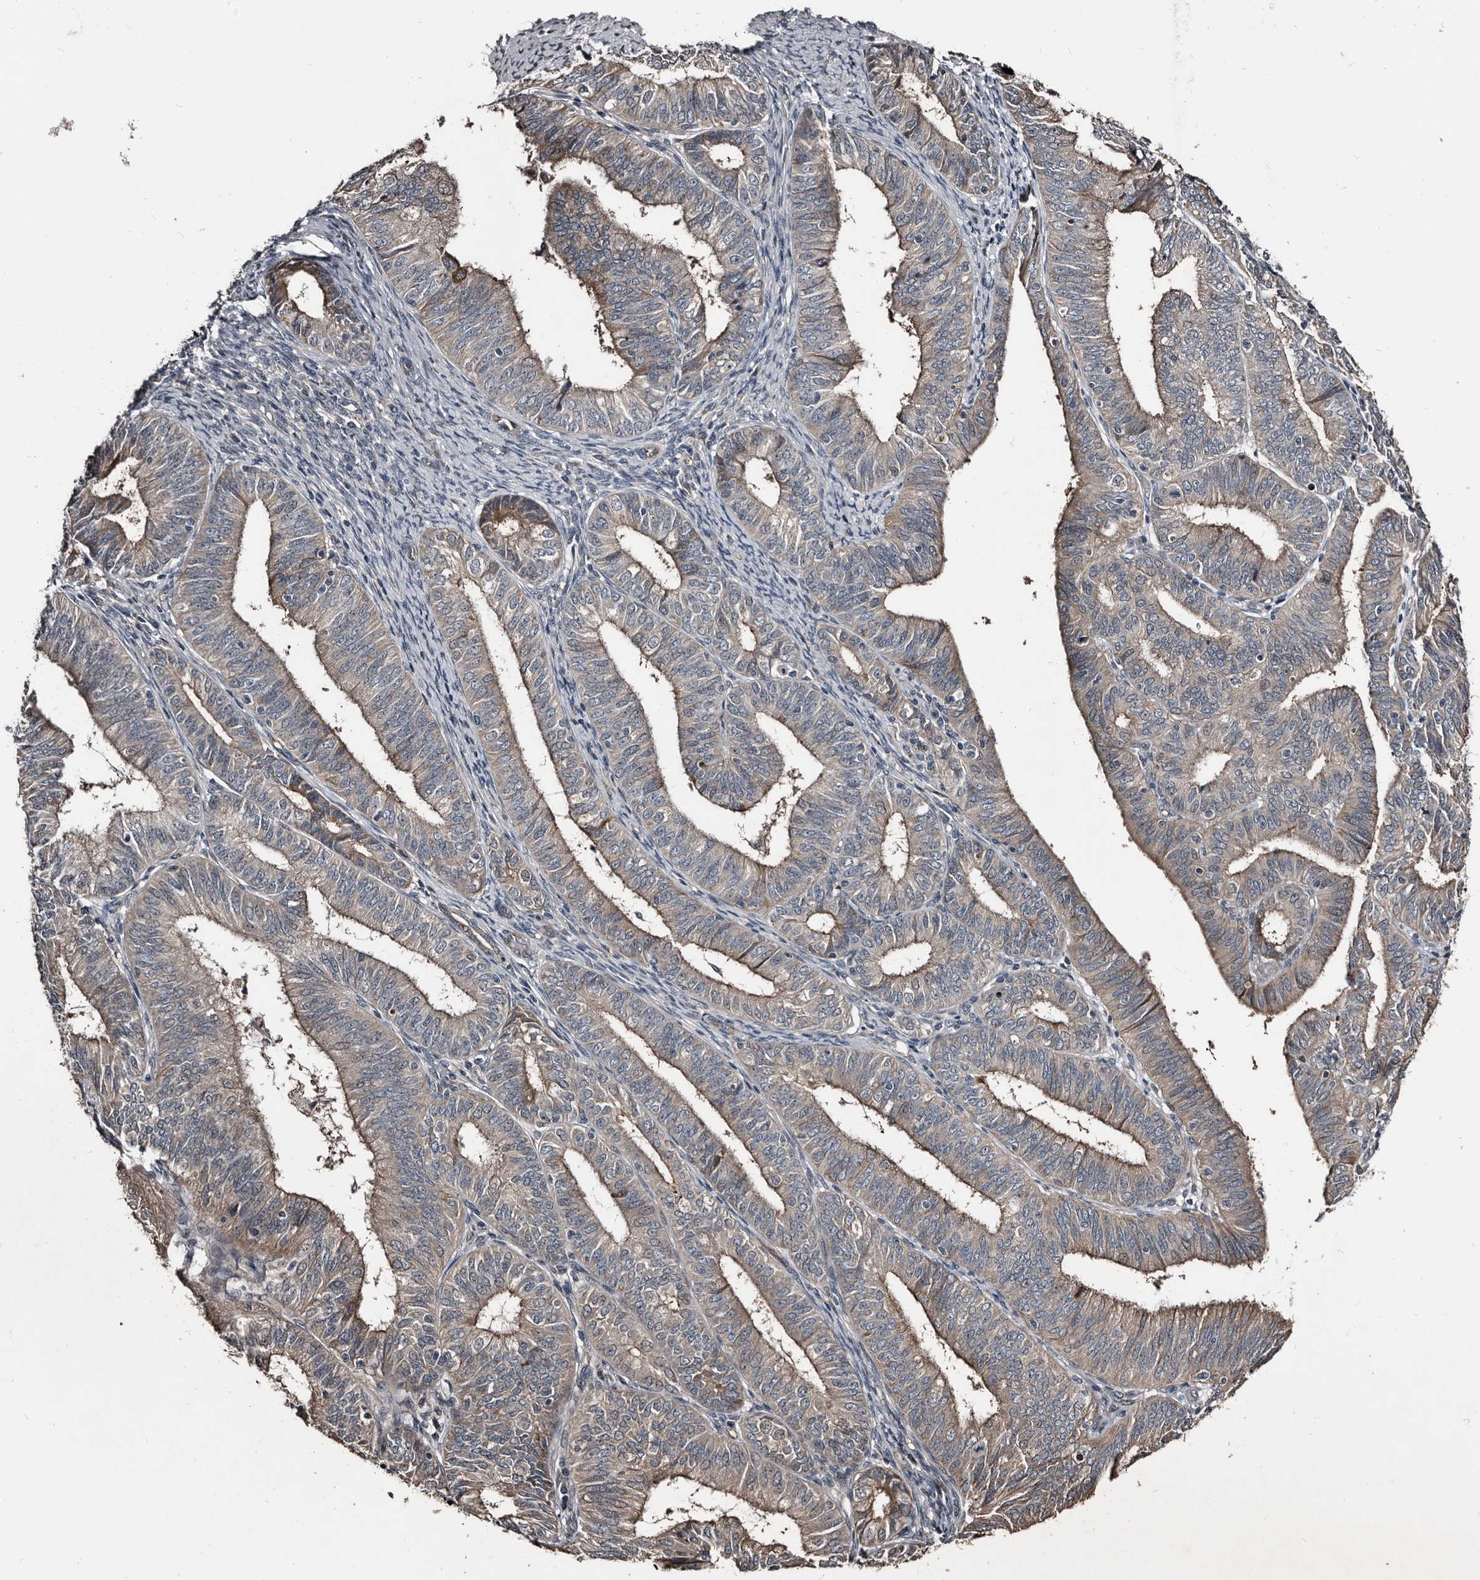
{"staining": {"intensity": "weak", "quantity": "25%-75%", "location": "cytoplasmic/membranous"}, "tissue": "endometrial cancer", "cell_type": "Tumor cells", "image_type": "cancer", "snomed": [{"axis": "morphology", "description": "Adenocarcinoma, NOS"}, {"axis": "topography", "description": "Endometrium"}], "caption": "Adenocarcinoma (endometrial) tissue exhibits weak cytoplasmic/membranous expression in about 25%-75% of tumor cells, visualized by immunohistochemistry.", "gene": "DHPS", "patient": {"sex": "female", "age": 51}}